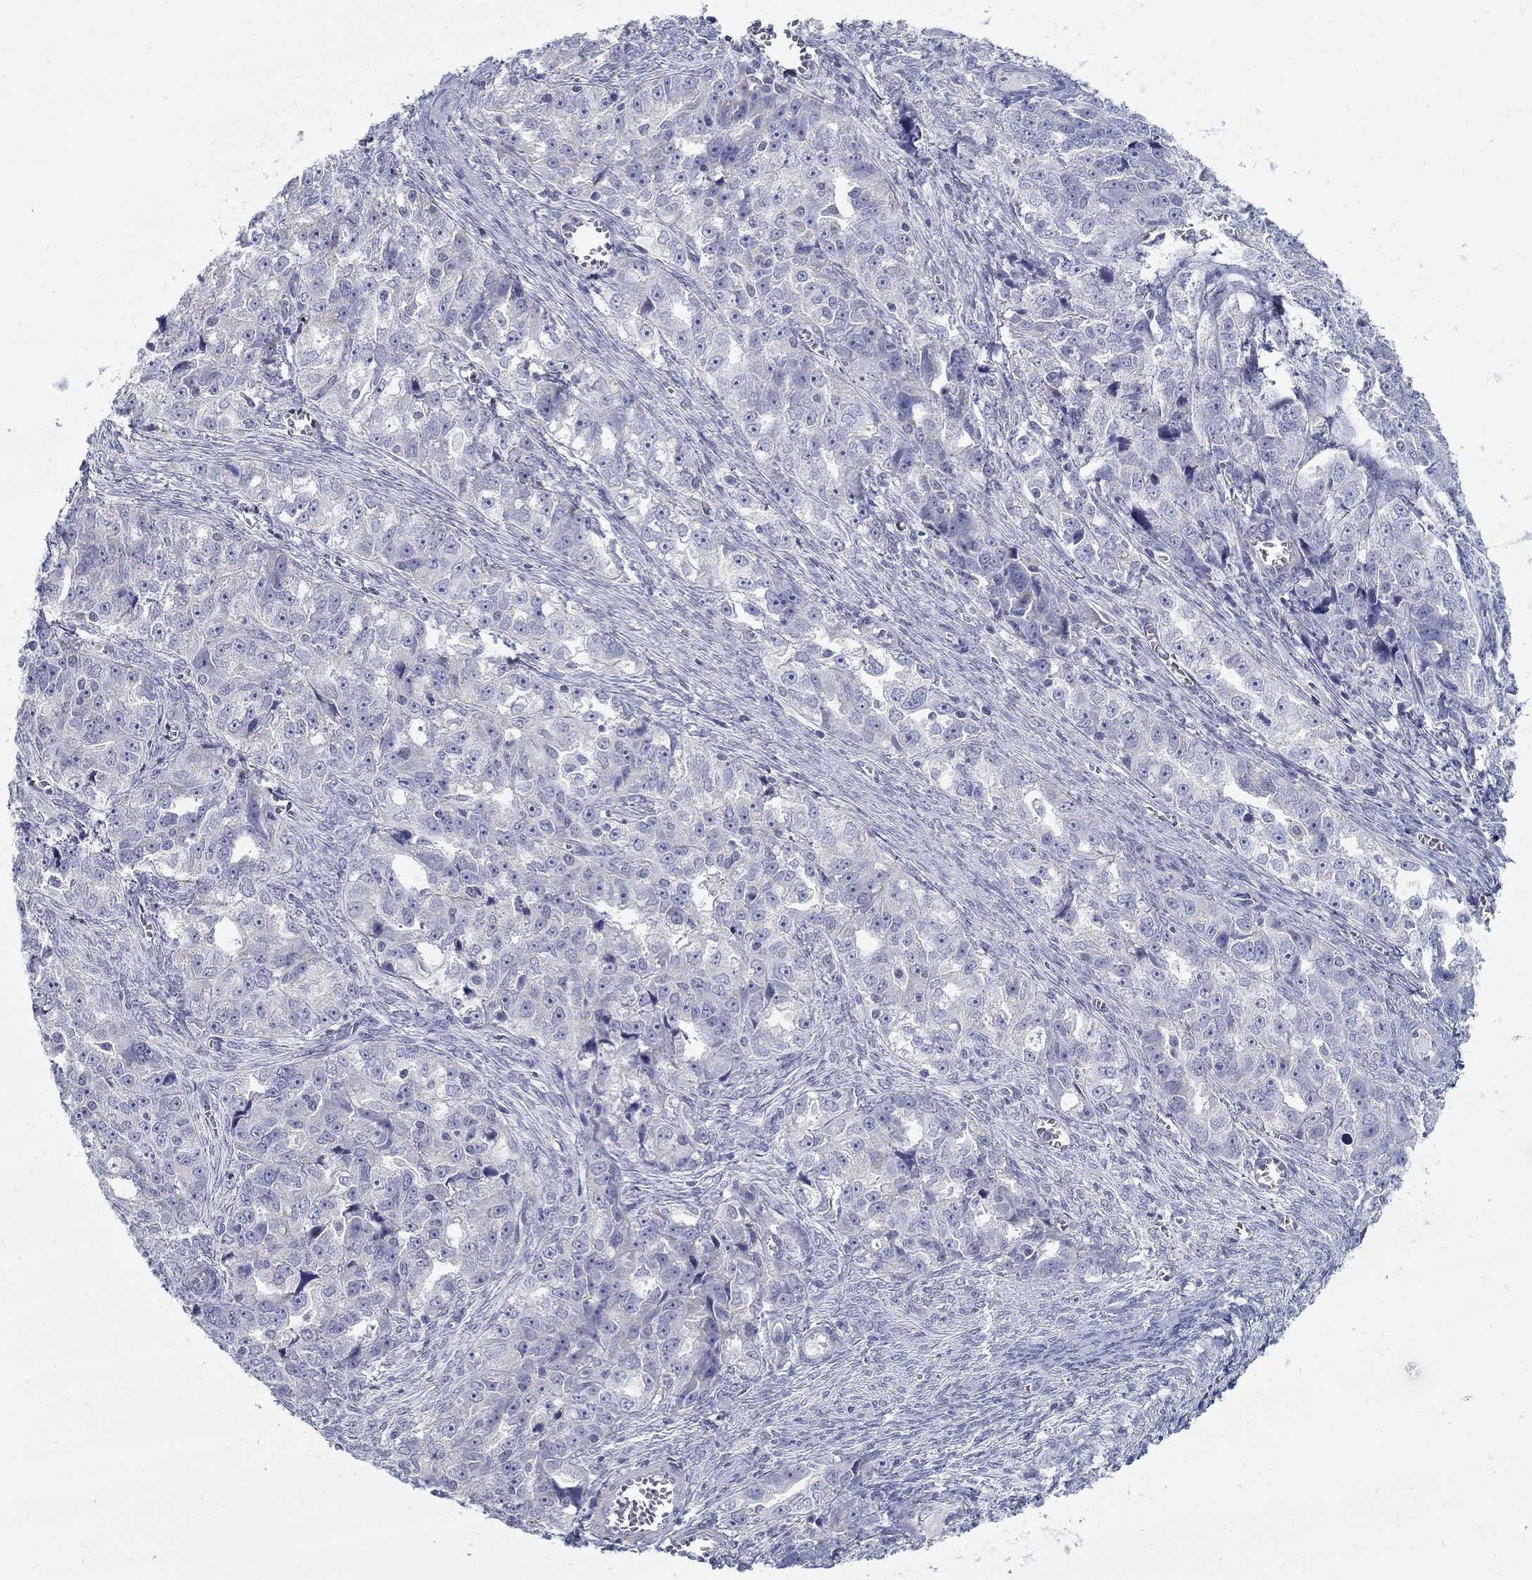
{"staining": {"intensity": "negative", "quantity": "none", "location": "none"}, "tissue": "ovarian cancer", "cell_type": "Tumor cells", "image_type": "cancer", "snomed": [{"axis": "morphology", "description": "Cystadenocarcinoma, serous, NOS"}, {"axis": "topography", "description": "Ovary"}], "caption": "Immunohistochemical staining of human serous cystadenocarcinoma (ovarian) demonstrates no significant expression in tumor cells.", "gene": "ABCA4", "patient": {"sex": "female", "age": 51}}